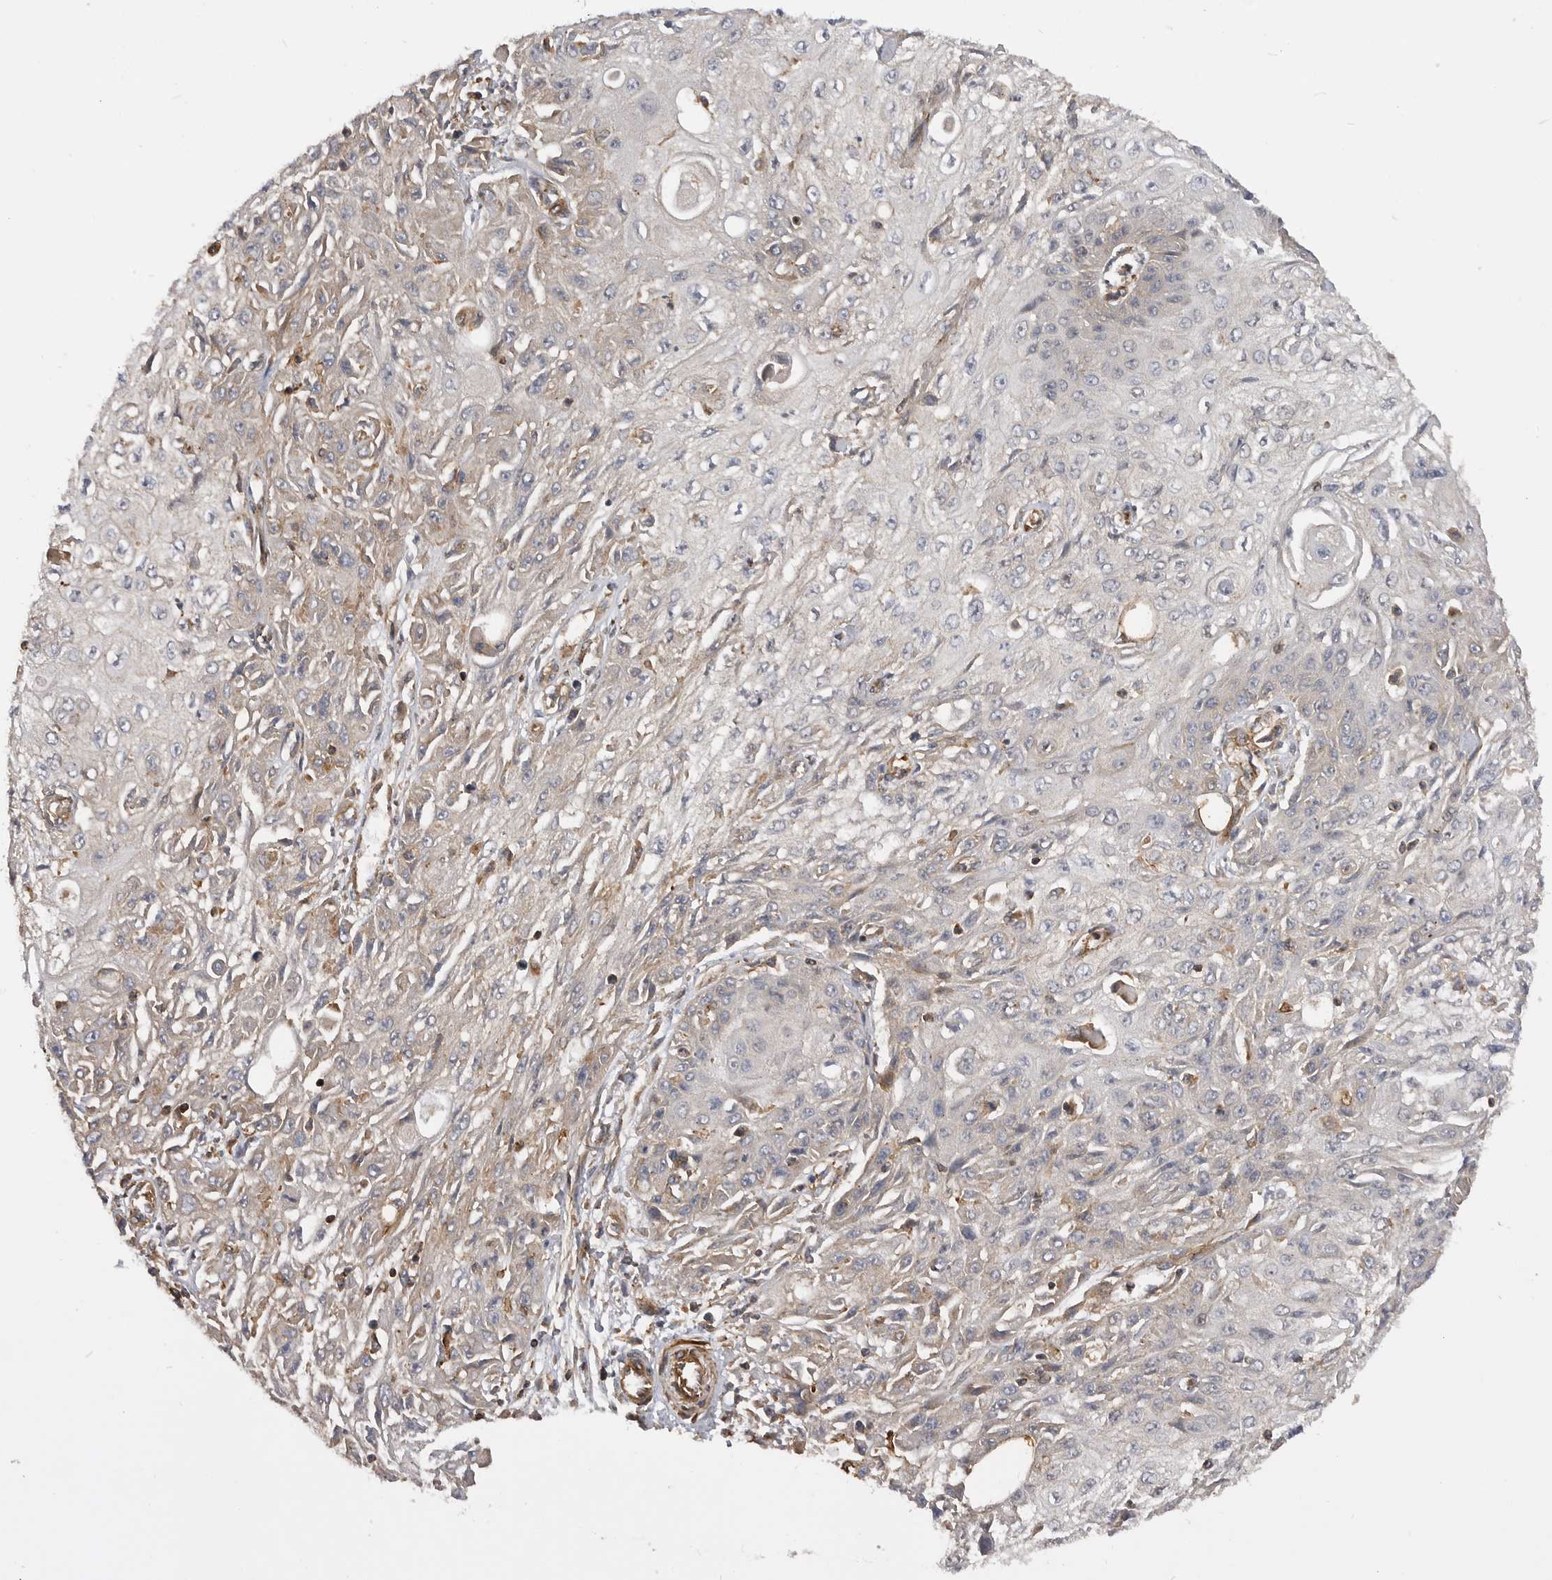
{"staining": {"intensity": "negative", "quantity": "none", "location": "none"}, "tissue": "skin cancer", "cell_type": "Tumor cells", "image_type": "cancer", "snomed": [{"axis": "morphology", "description": "Squamous cell carcinoma, NOS"}, {"axis": "morphology", "description": "Squamous cell carcinoma, metastatic, NOS"}, {"axis": "topography", "description": "Skin"}, {"axis": "topography", "description": "Lymph node"}], "caption": "Immunohistochemistry of skin cancer (squamous cell carcinoma) reveals no expression in tumor cells.", "gene": "TRIM56", "patient": {"sex": "male", "age": 75}}